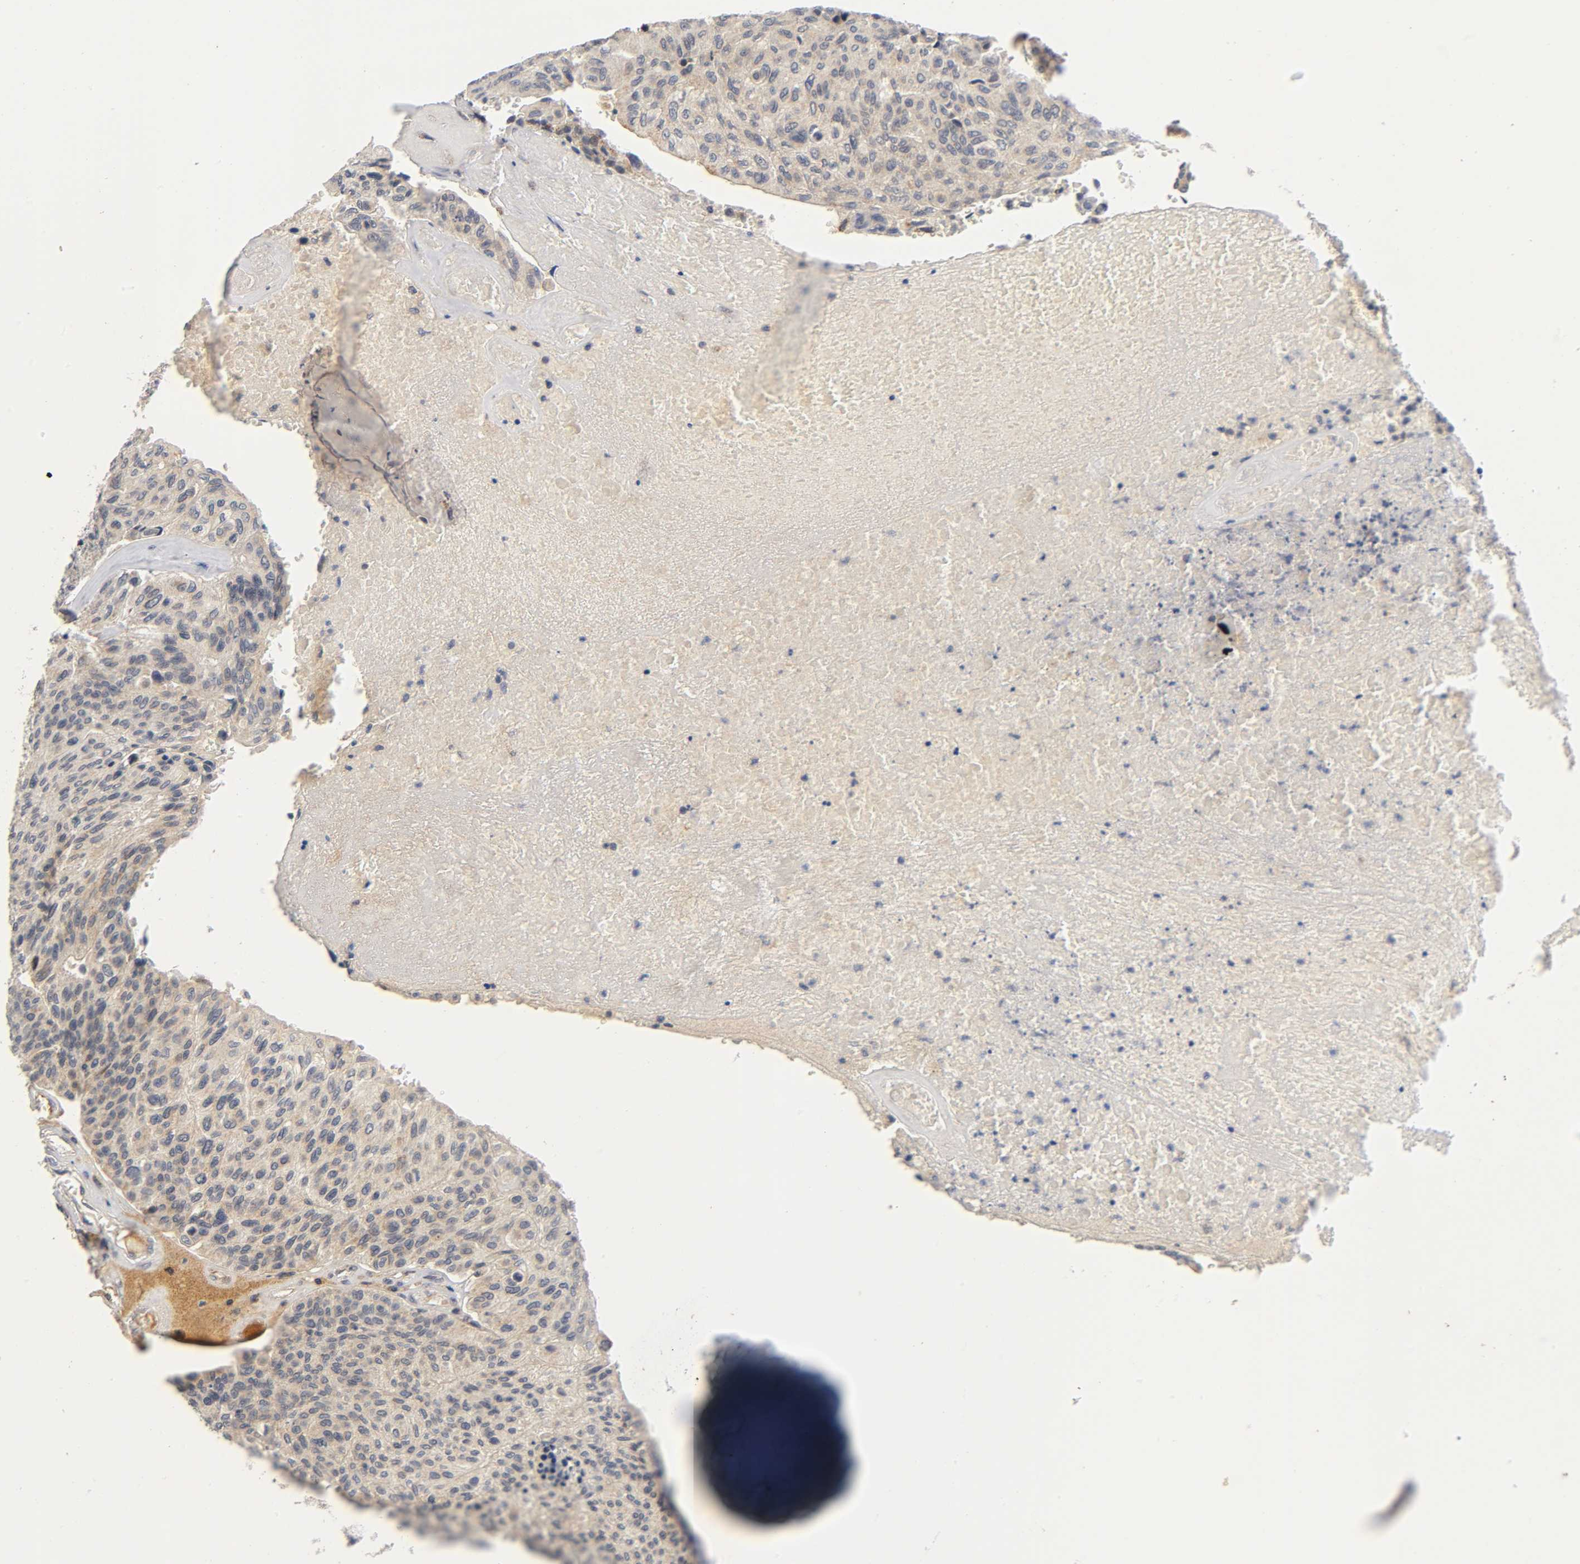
{"staining": {"intensity": "weak", "quantity": ">75%", "location": "cytoplasmic/membranous"}, "tissue": "urothelial cancer", "cell_type": "Tumor cells", "image_type": "cancer", "snomed": [{"axis": "morphology", "description": "Urothelial carcinoma, High grade"}, {"axis": "topography", "description": "Urinary bladder"}], "caption": "Urothelial cancer stained with DAB immunohistochemistry reveals low levels of weak cytoplasmic/membranous positivity in approximately >75% of tumor cells.", "gene": "NRP1", "patient": {"sex": "male", "age": 66}}